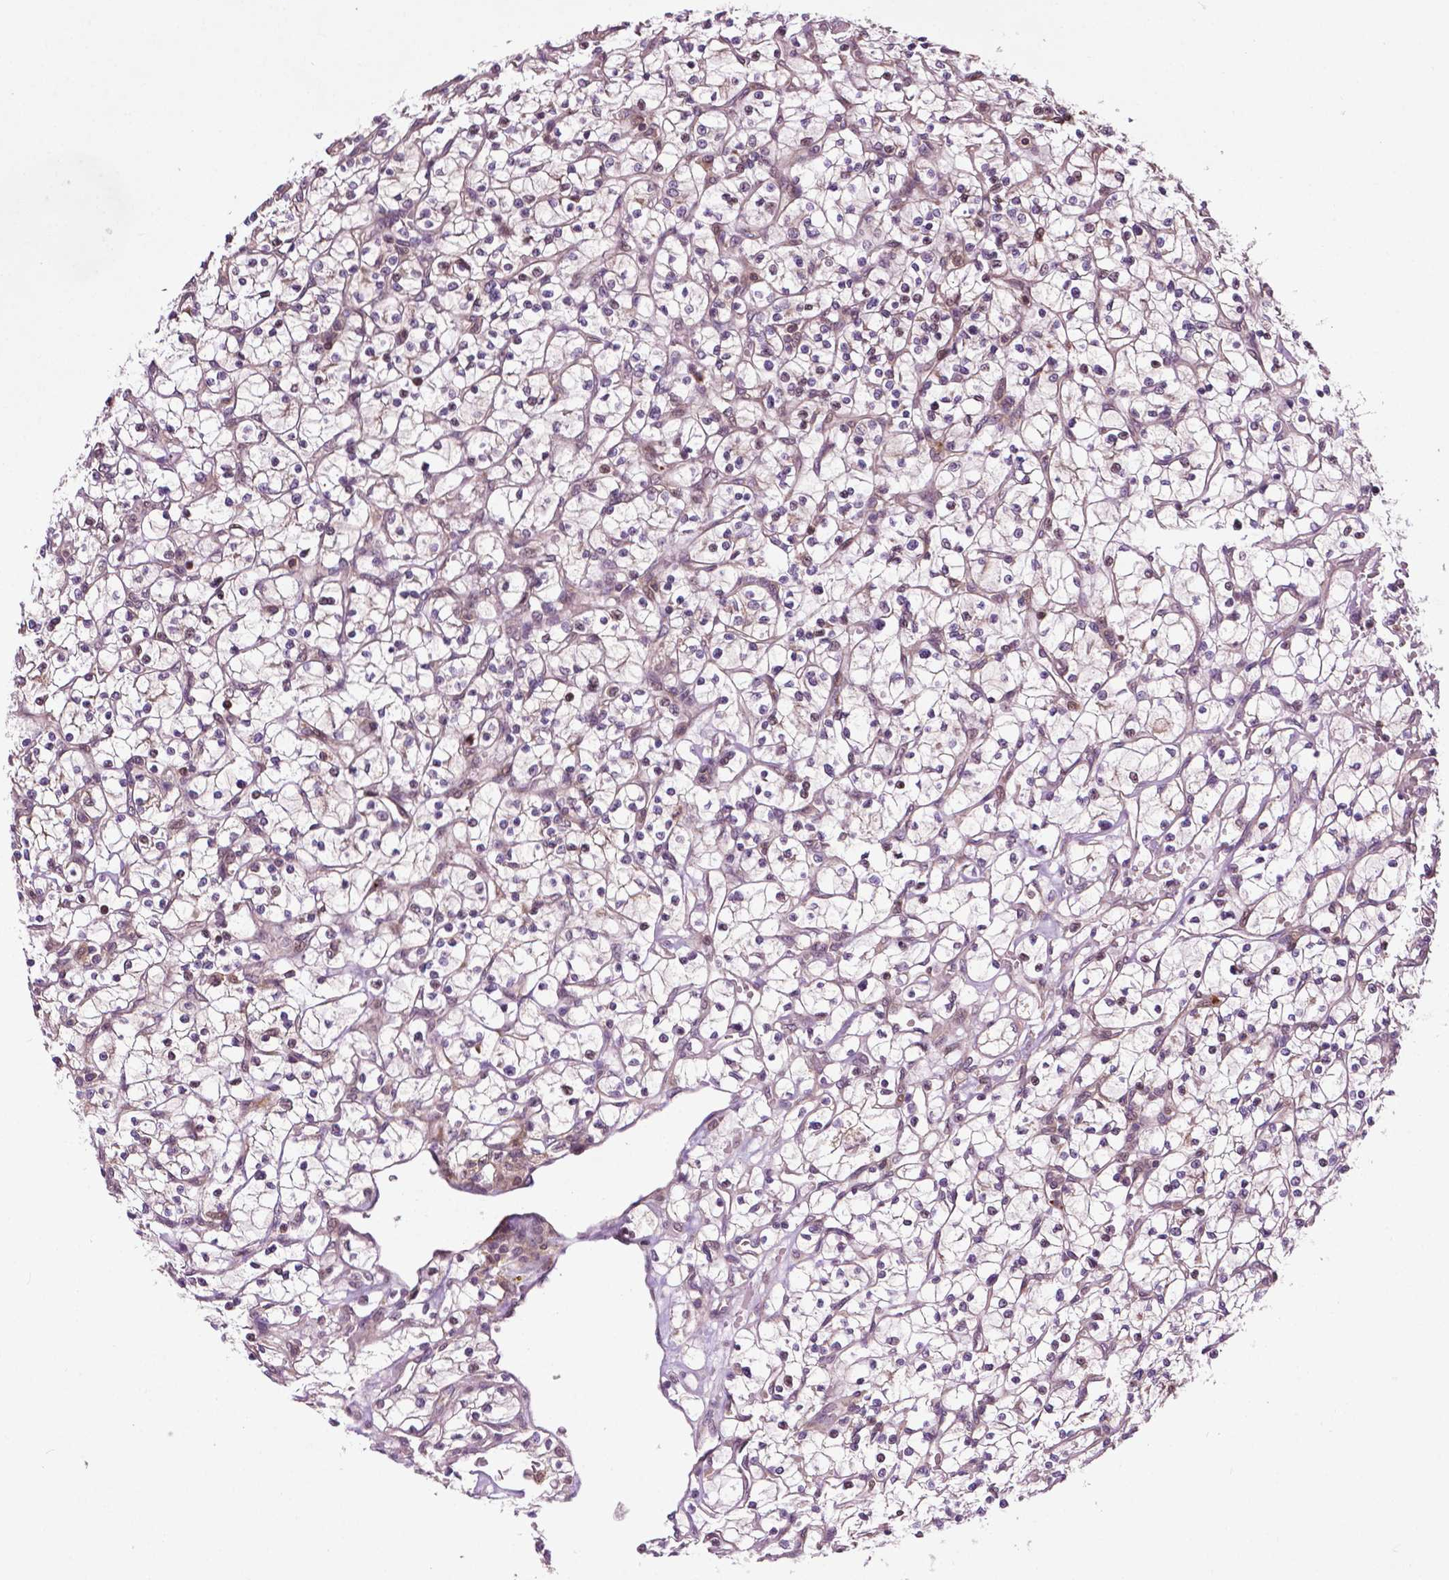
{"staining": {"intensity": "negative", "quantity": "none", "location": "none"}, "tissue": "renal cancer", "cell_type": "Tumor cells", "image_type": "cancer", "snomed": [{"axis": "morphology", "description": "Adenocarcinoma, NOS"}, {"axis": "topography", "description": "Kidney"}], "caption": "This is a histopathology image of immunohistochemistry staining of adenocarcinoma (renal), which shows no staining in tumor cells.", "gene": "TMX2", "patient": {"sex": "female", "age": 64}}